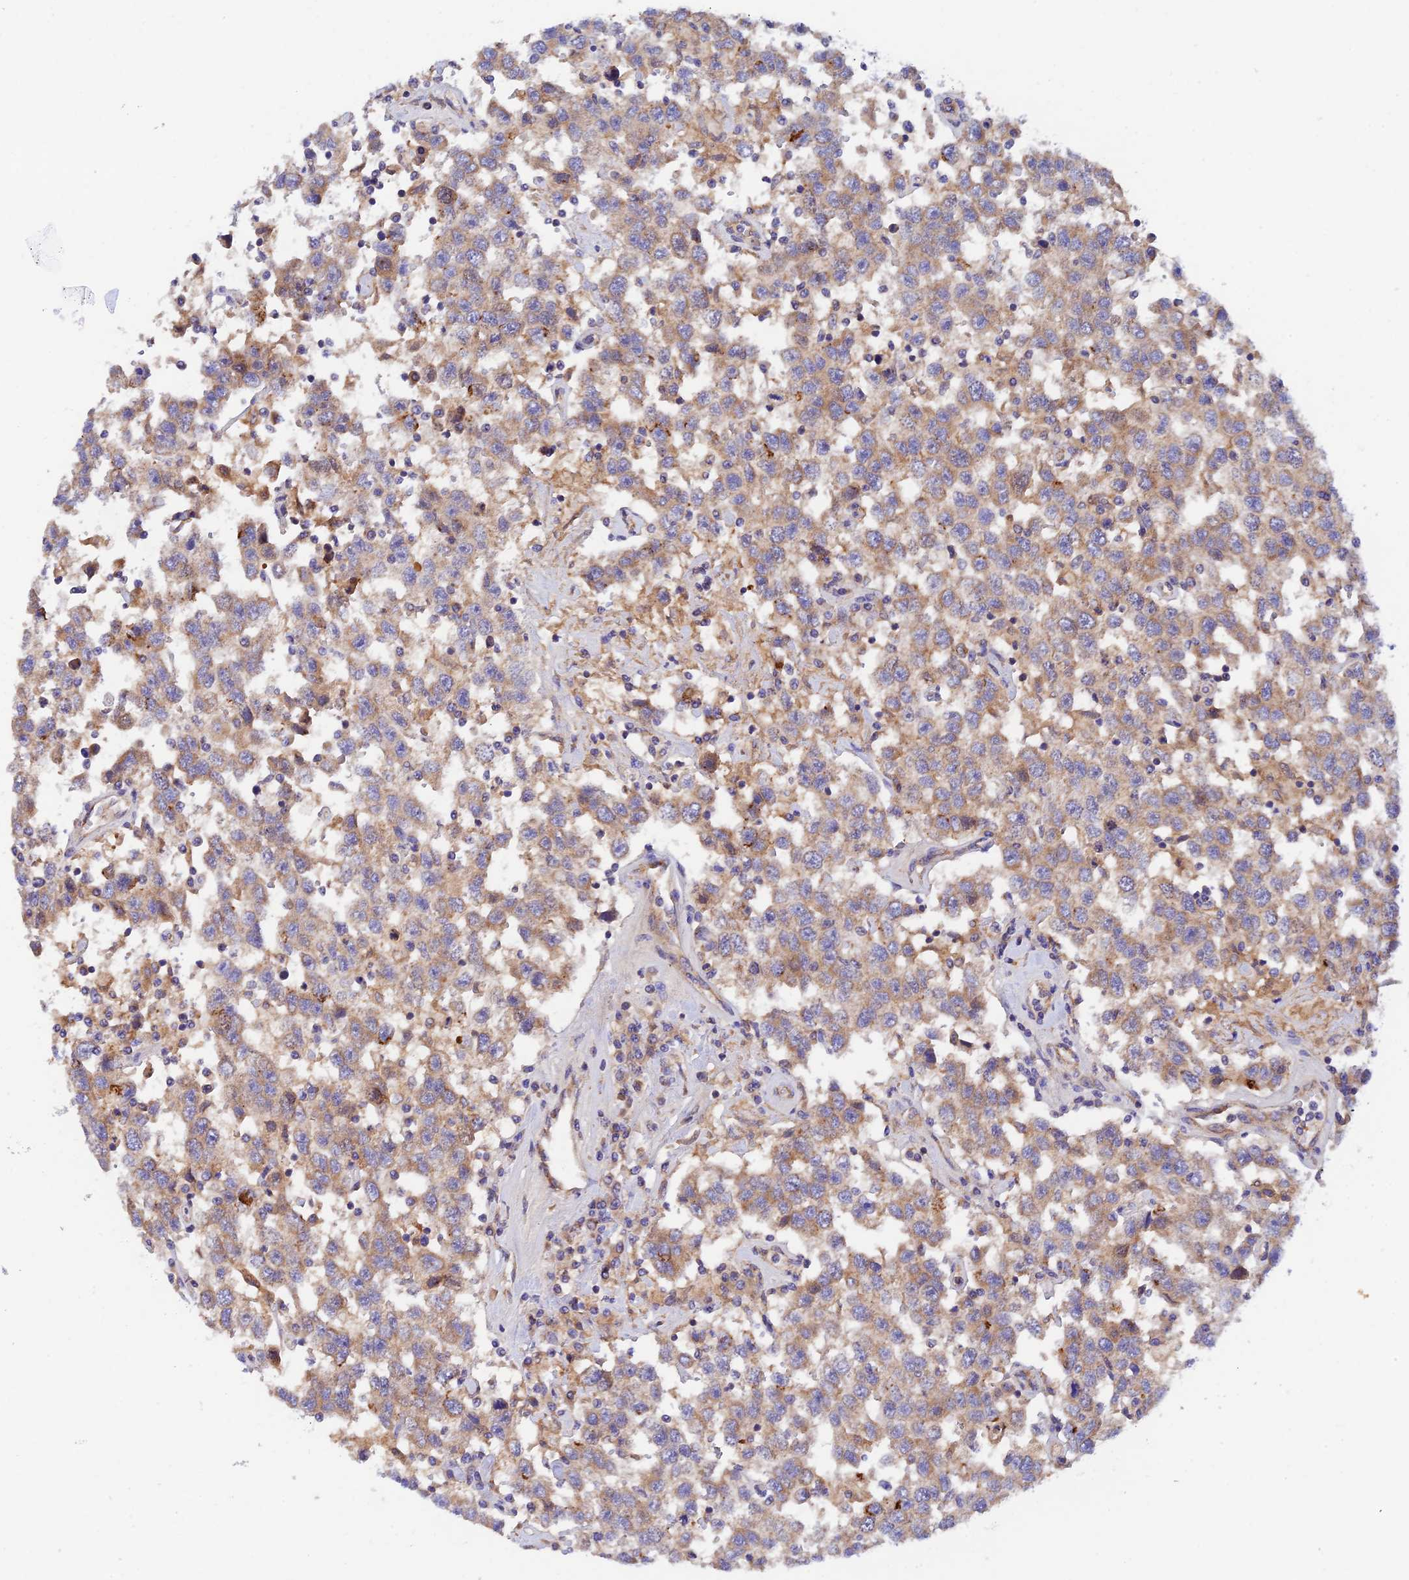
{"staining": {"intensity": "moderate", "quantity": ">75%", "location": "cytoplasmic/membranous"}, "tissue": "testis cancer", "cell_type": "Tumor cells", "image_type": "cancer", "snomed": [{"axis": "morphology", "description": "Seminoma, NOS"}, {"axis": "topography", "description": "Testis"}], "caption": "A medium amount of moderate cytoplasmic/membranous expression is seen in approximately >75% of tumor cells in testis cancer (seminoma) tissue. Nuclei are stained in blue.", "gene": "RANBP6", "patient": {"sex": "male", "age": 41}}